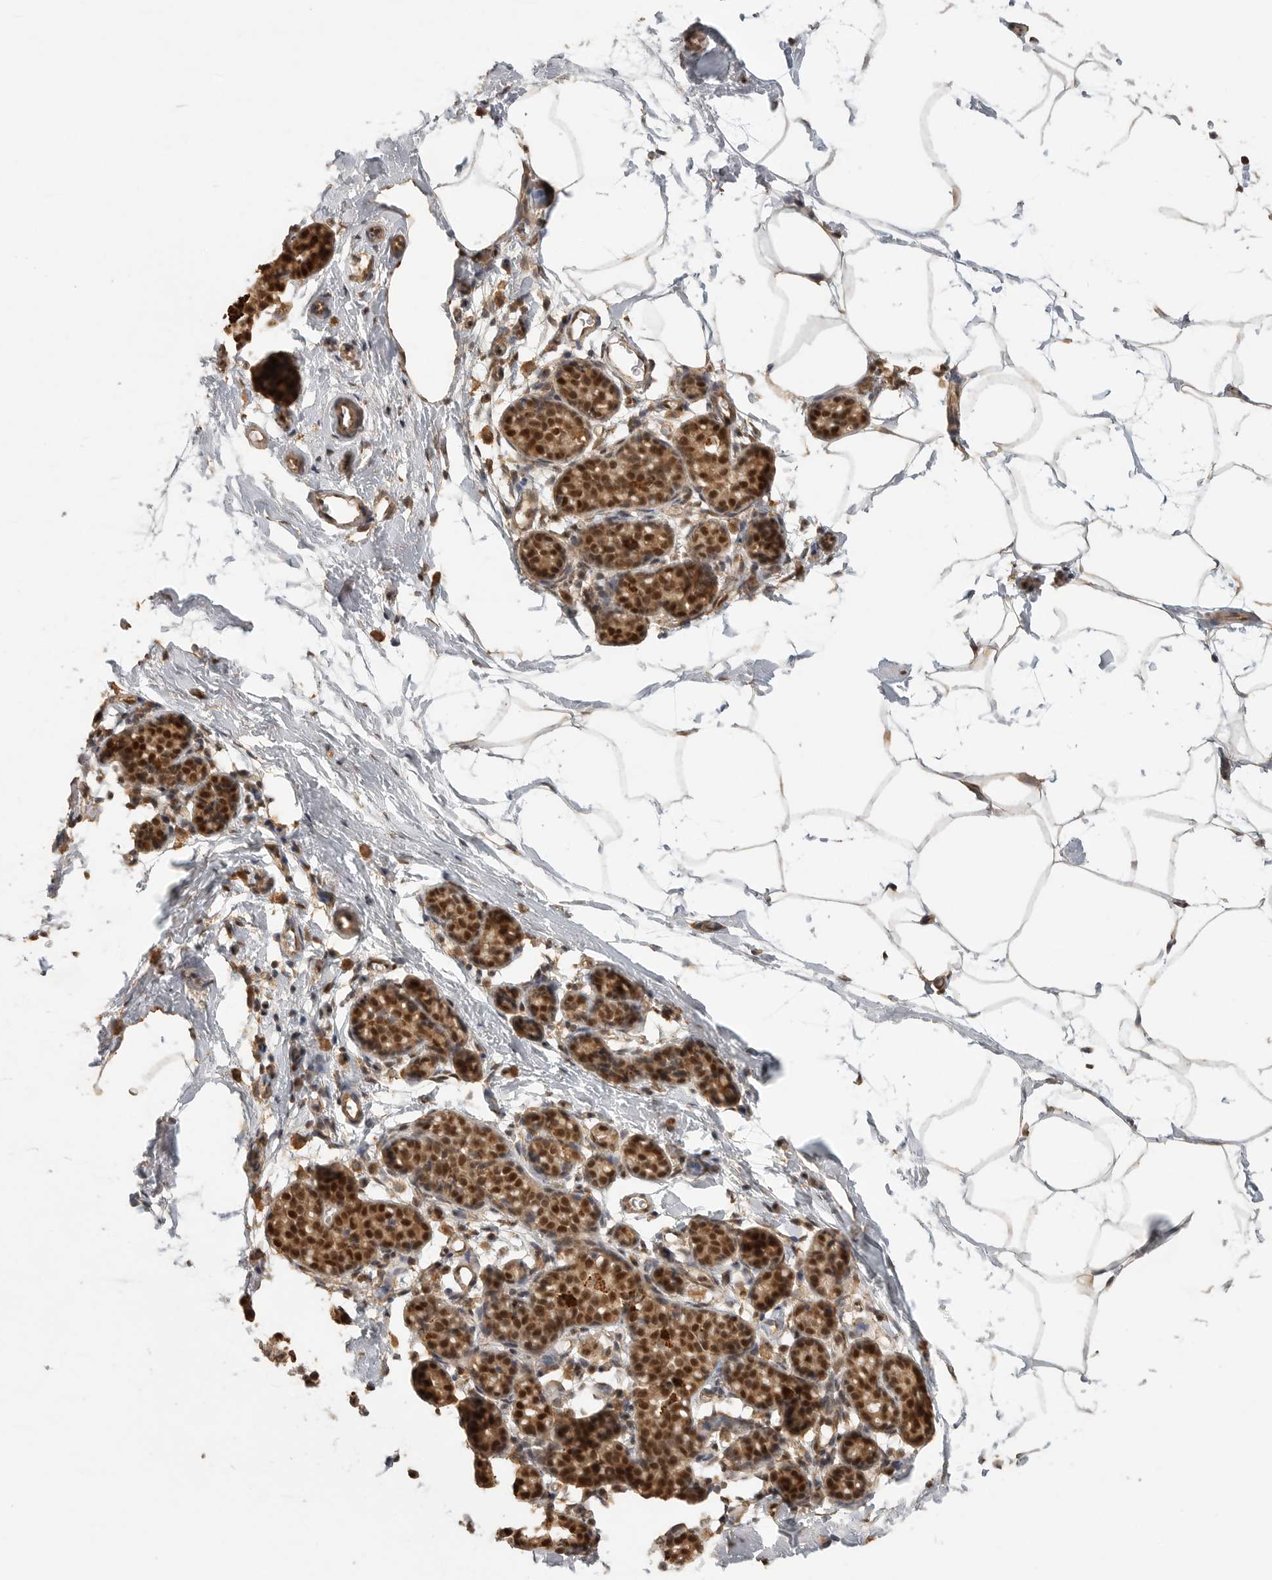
{"staining": {"intensity": "moderate", "quantity": "25%-75%", "location": "cytoplasmic/membranous"}, "tissue": "breast", "cell_type": "Adipocytes", "image_type": "normal", "snomed": [{"axis": "morphology", "description": "Normal tissue, NOS"}, {"axis": "topography", "description": "Breast"}], "caption": "This micrograph shows immunohistochemistry staining of normal breast, with medium moderate cytoplasmic/membranous staining in about 25%-75% of adipocytes.", "gene": "DFFA", "patient": {"sex": "female", "age": 62}}